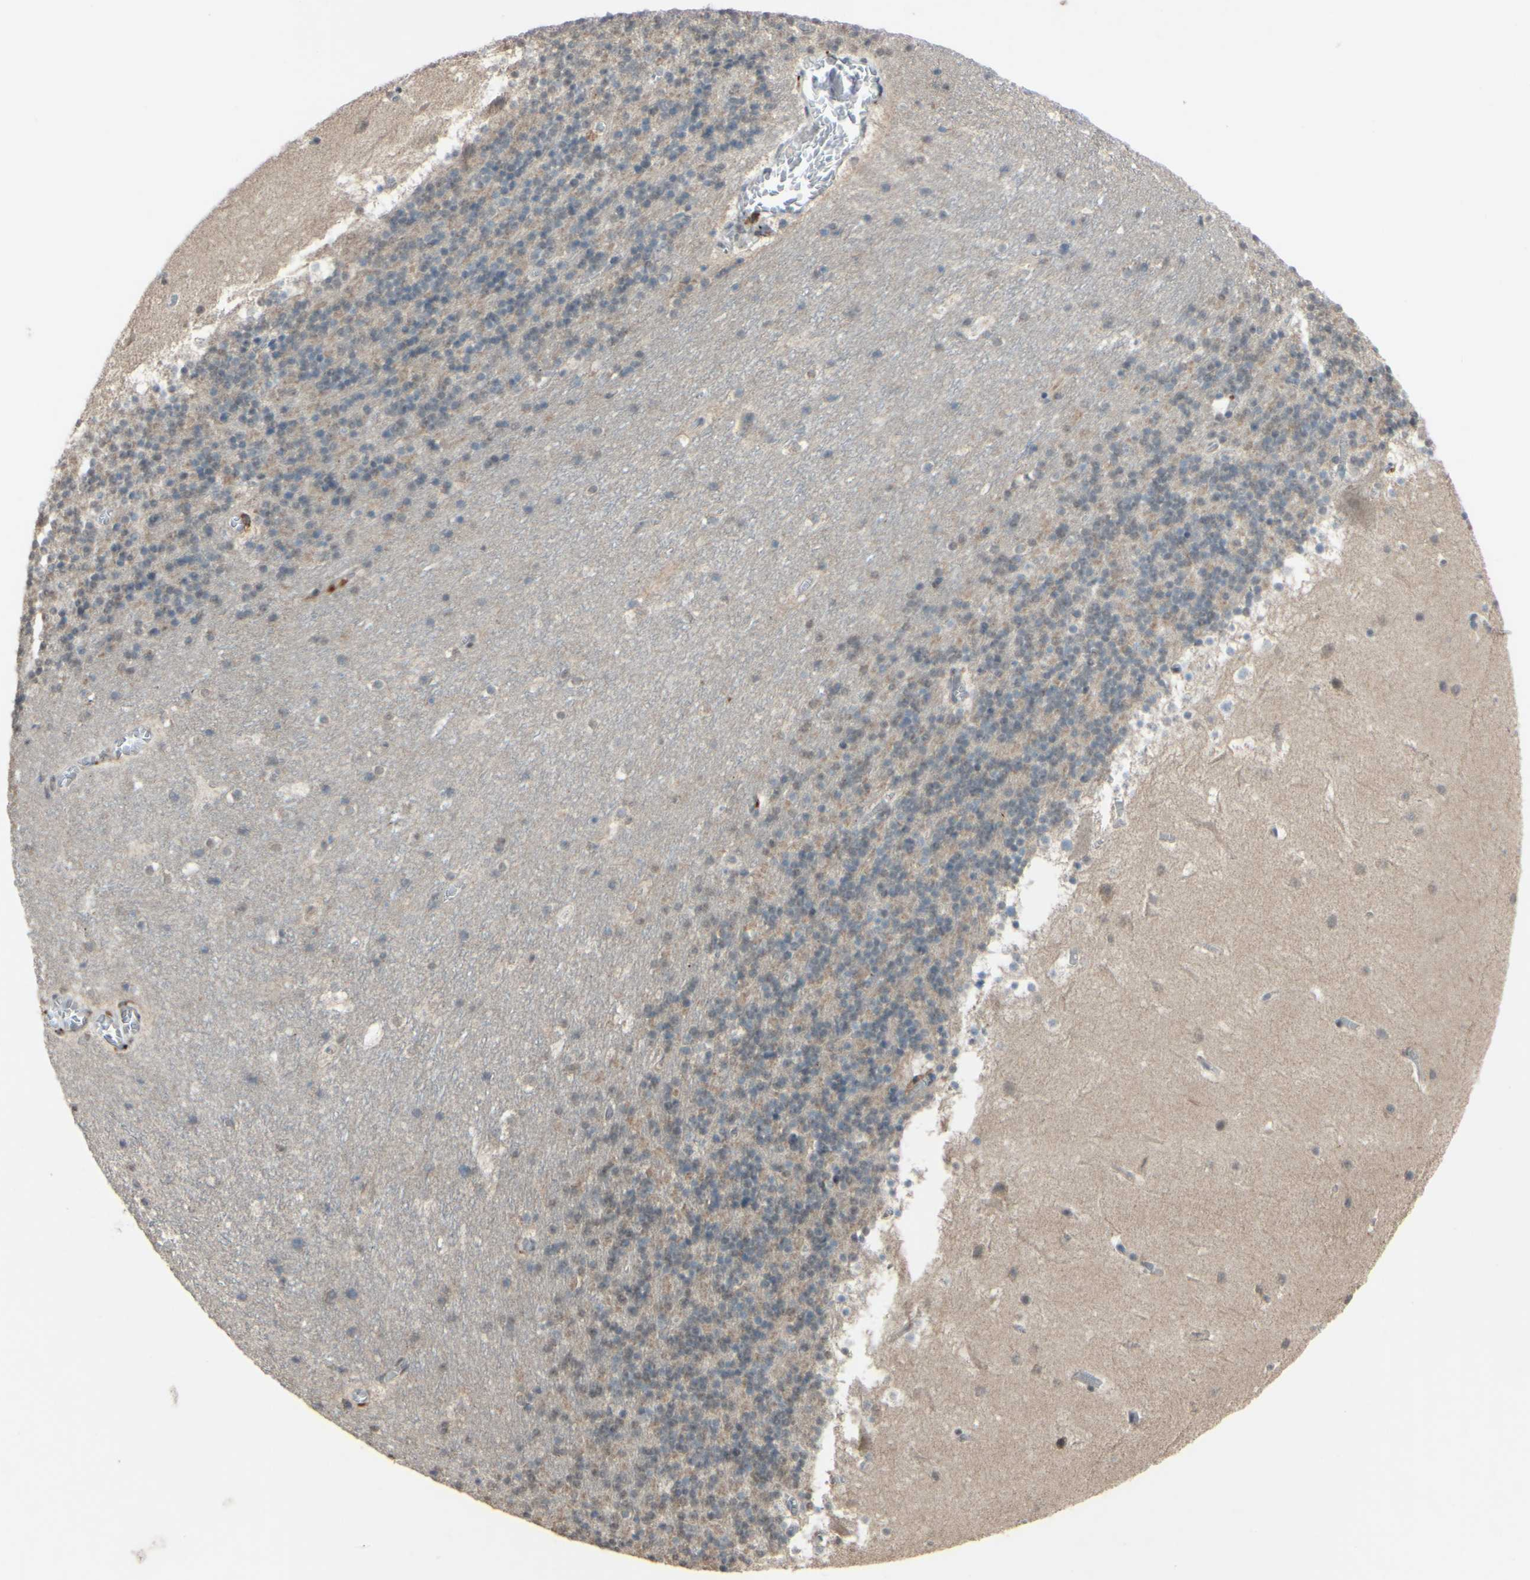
{"staining": {"intensity": "negative", "quantity": "none", "location": "none"}, "tissue": "cerebellum", "cell_type": "Cells in granular layer", "image_type": "normal", "snomed": [{"axis": "morphology", "description": "Normal tissue, NOS"}, {"axis": "topography", "description": "Cerebellum"}], "caption": "DAB immunohistochemical staining of normal cerebellum exhibits no significant expression in cells in granular layer.", "gene": "CDCP1", "patient": {"sex": "male", "age": 45}}